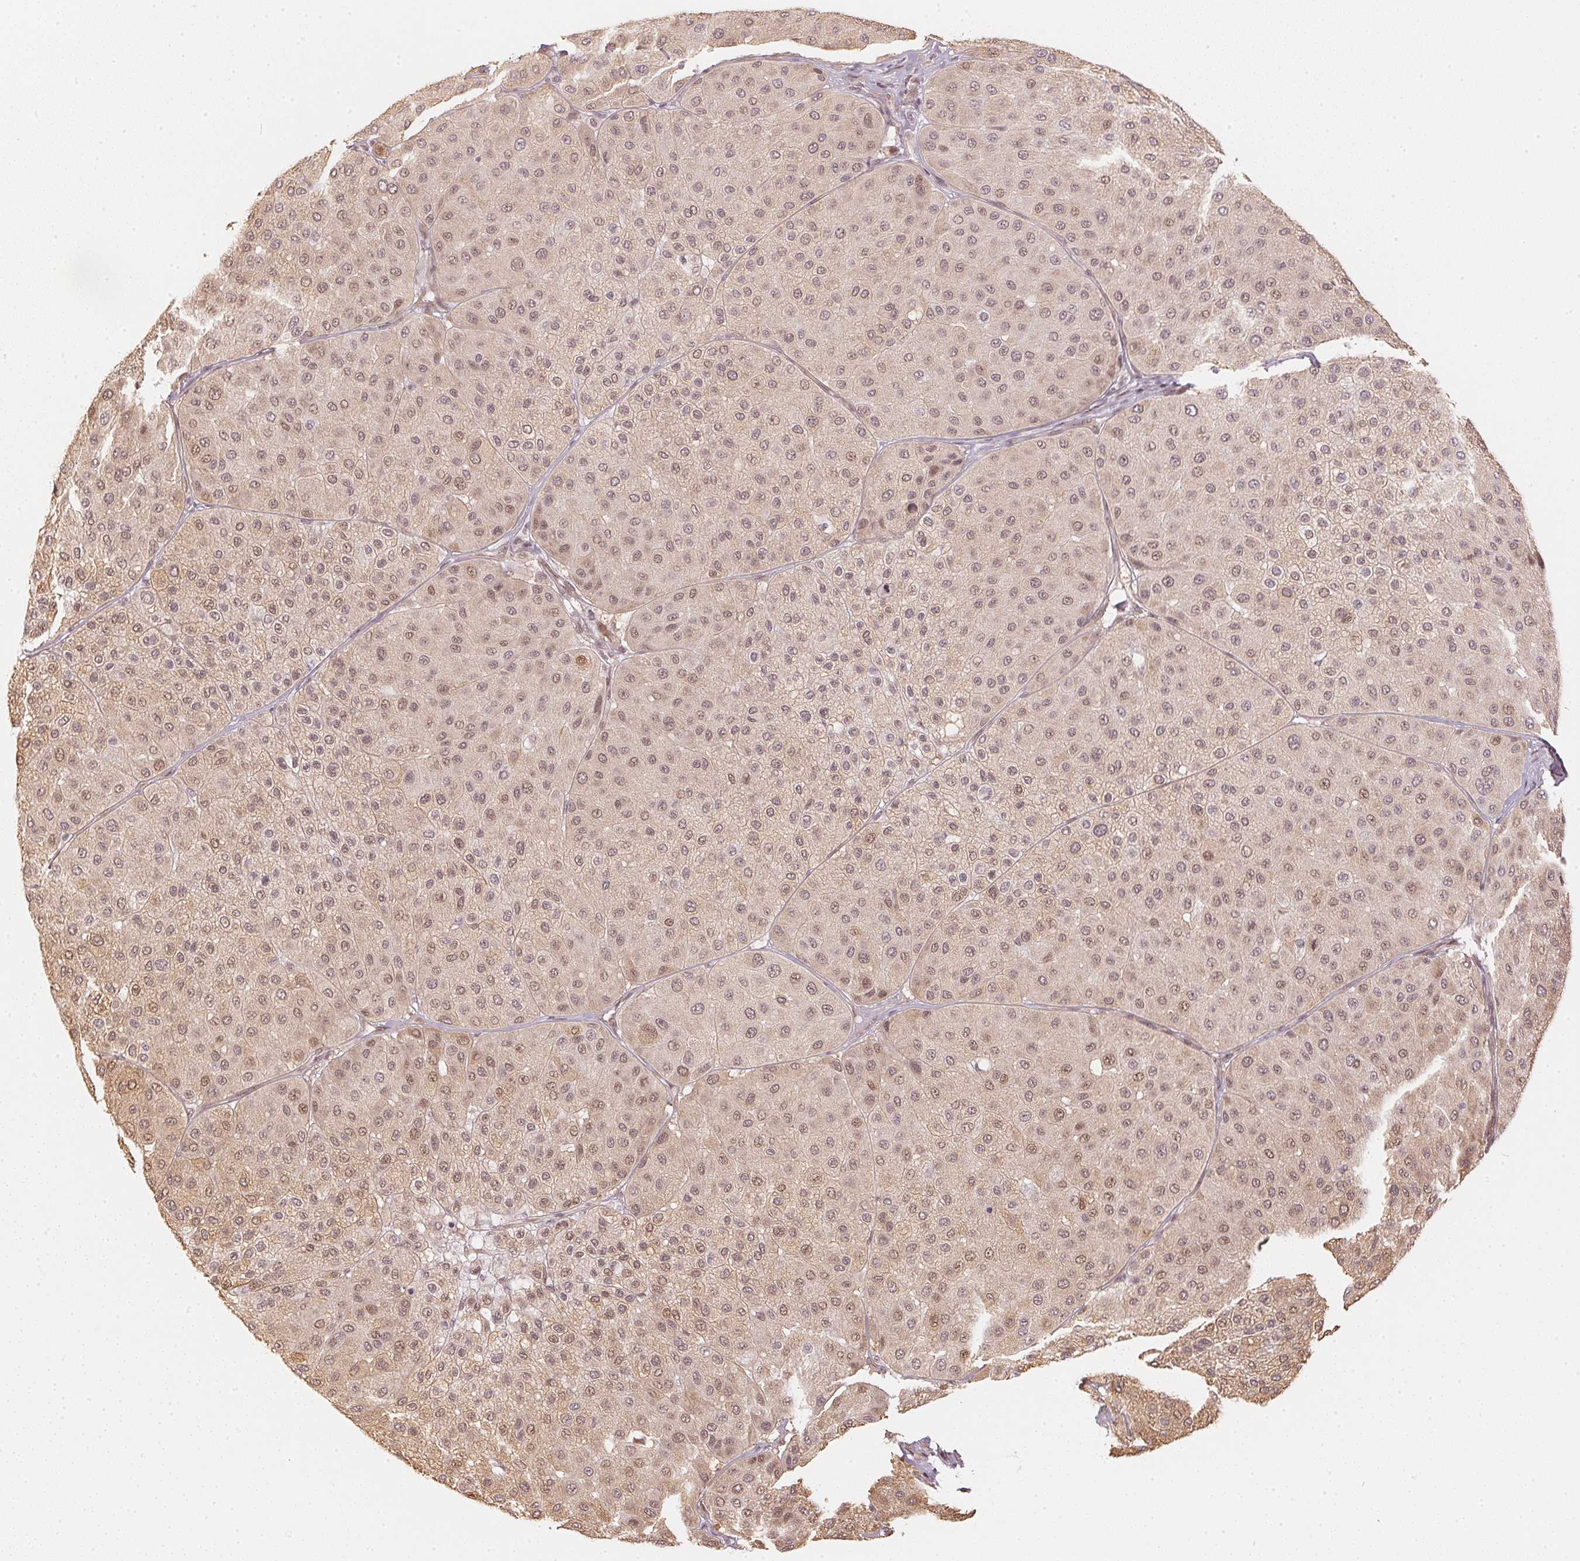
{"staining": {"intensity": "moderate", "quantity": ">75%", "location": "cytoplasmic/membranous,nuclear"}, "tissue": "melanoma", "cell_type": "Tumor cells", "image_type": "cancer", "snomed": [{"axis": "morphology", "description": "Malignant melanoma, Metastatic site"}, {"axis": "topography", "description": "Smooth muscle"}], "caption": "Brown immunohistochemical staining in human melanoma exhibits moderate cytoplasmic/membranous and nuclear positivity in about >75% of tumor cells. (IHC, brightfield microscopy, high magnification).", "gene": "KAT6A", "patient": {"sex": "male", "age": 41}}